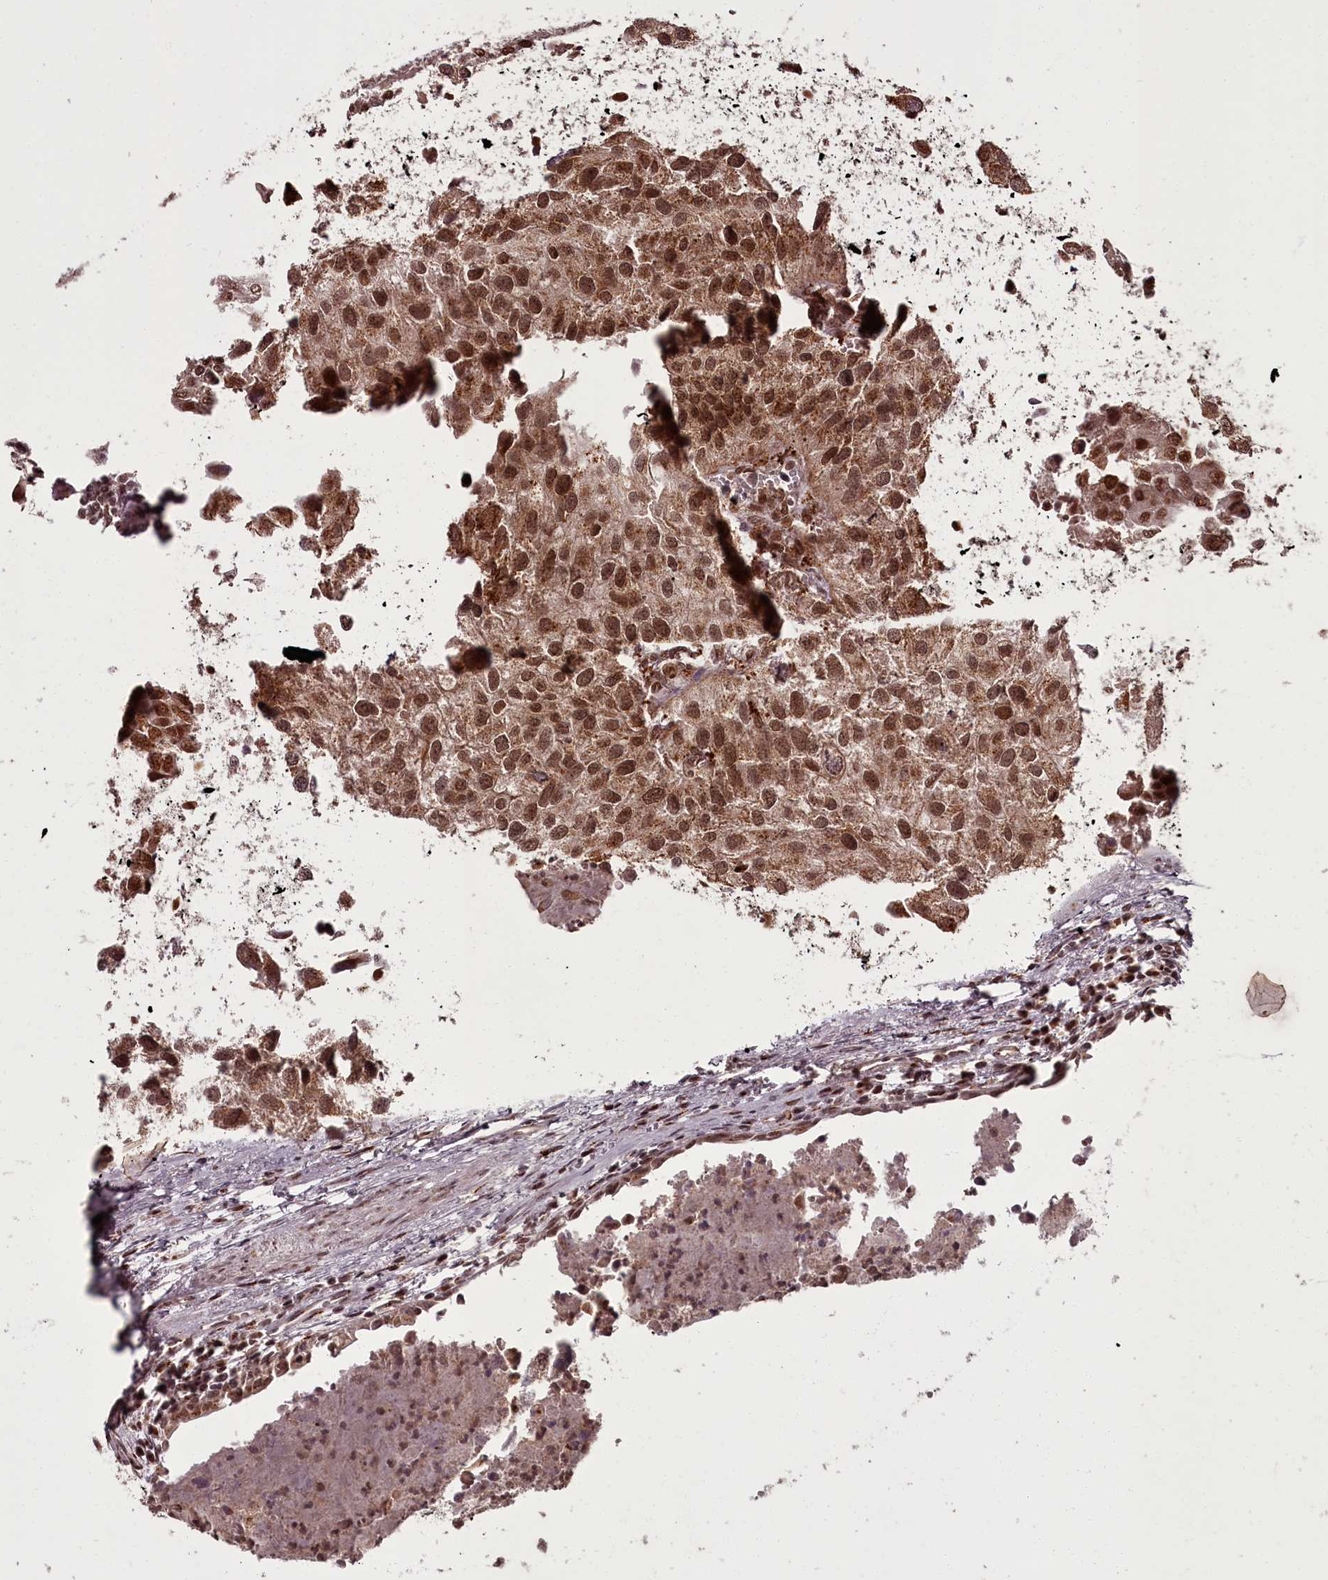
{"staining": {"intensity": "moderate", "quantity": ">75%", "location": "cytoplasmic/membranous,nuclear"}, "tissue": "urothelial cancer", "cell_type": "Tumor cells", "image_type": "cancer", "snomed": [{"axis": "morphology", "description": "Urothelial carcinoma, High grade"}, {"axis": "topography", "description": "Urinary bladder"}], "caption": "Brown immunohistochemical staining in human urothelial cancer demonstrates moderate cytoplasmic/membranous and nuclear expression in about >75% of tumor cells.", "gene": "CEP83", "patient": {"sex": "female", "age": 85}}